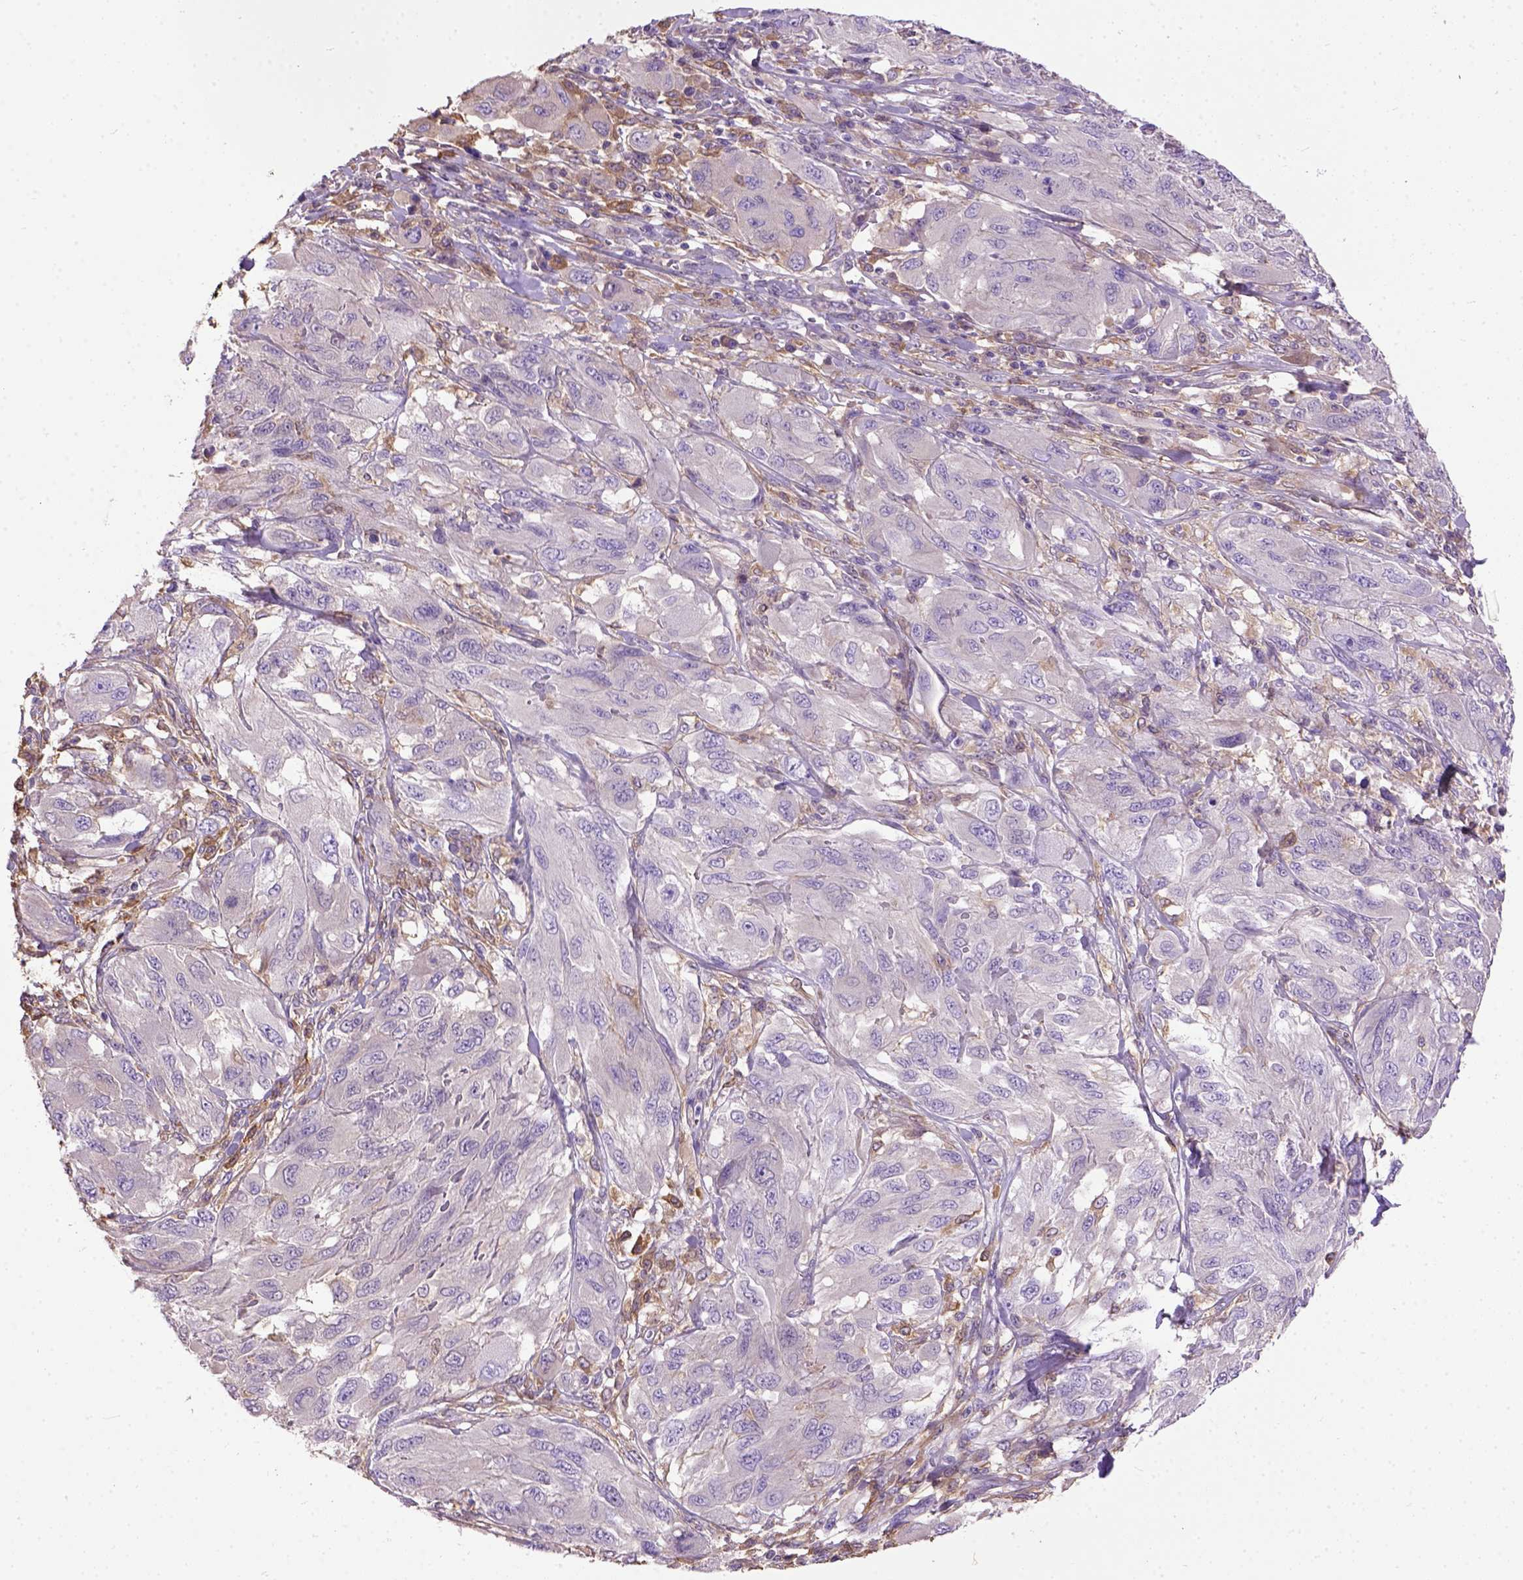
{"staining": {"intensity": "negative", "quantity": "none", "location": "none"}, "tissue": "melanoma", "cell_type": "Tumor cells", "image_type": "cancer", "snomed": [{"axis": "morphology", "description": "Malignant melanoma, NOS"}, {"axis": "topography", "description": "Skin"}], "caption": "DAB immunohistochemical staining of human melanoma displays no significant positivity in tumor cells.", "gene": "SEMA4F", "patient": {"sex": "female", "age": 91}}